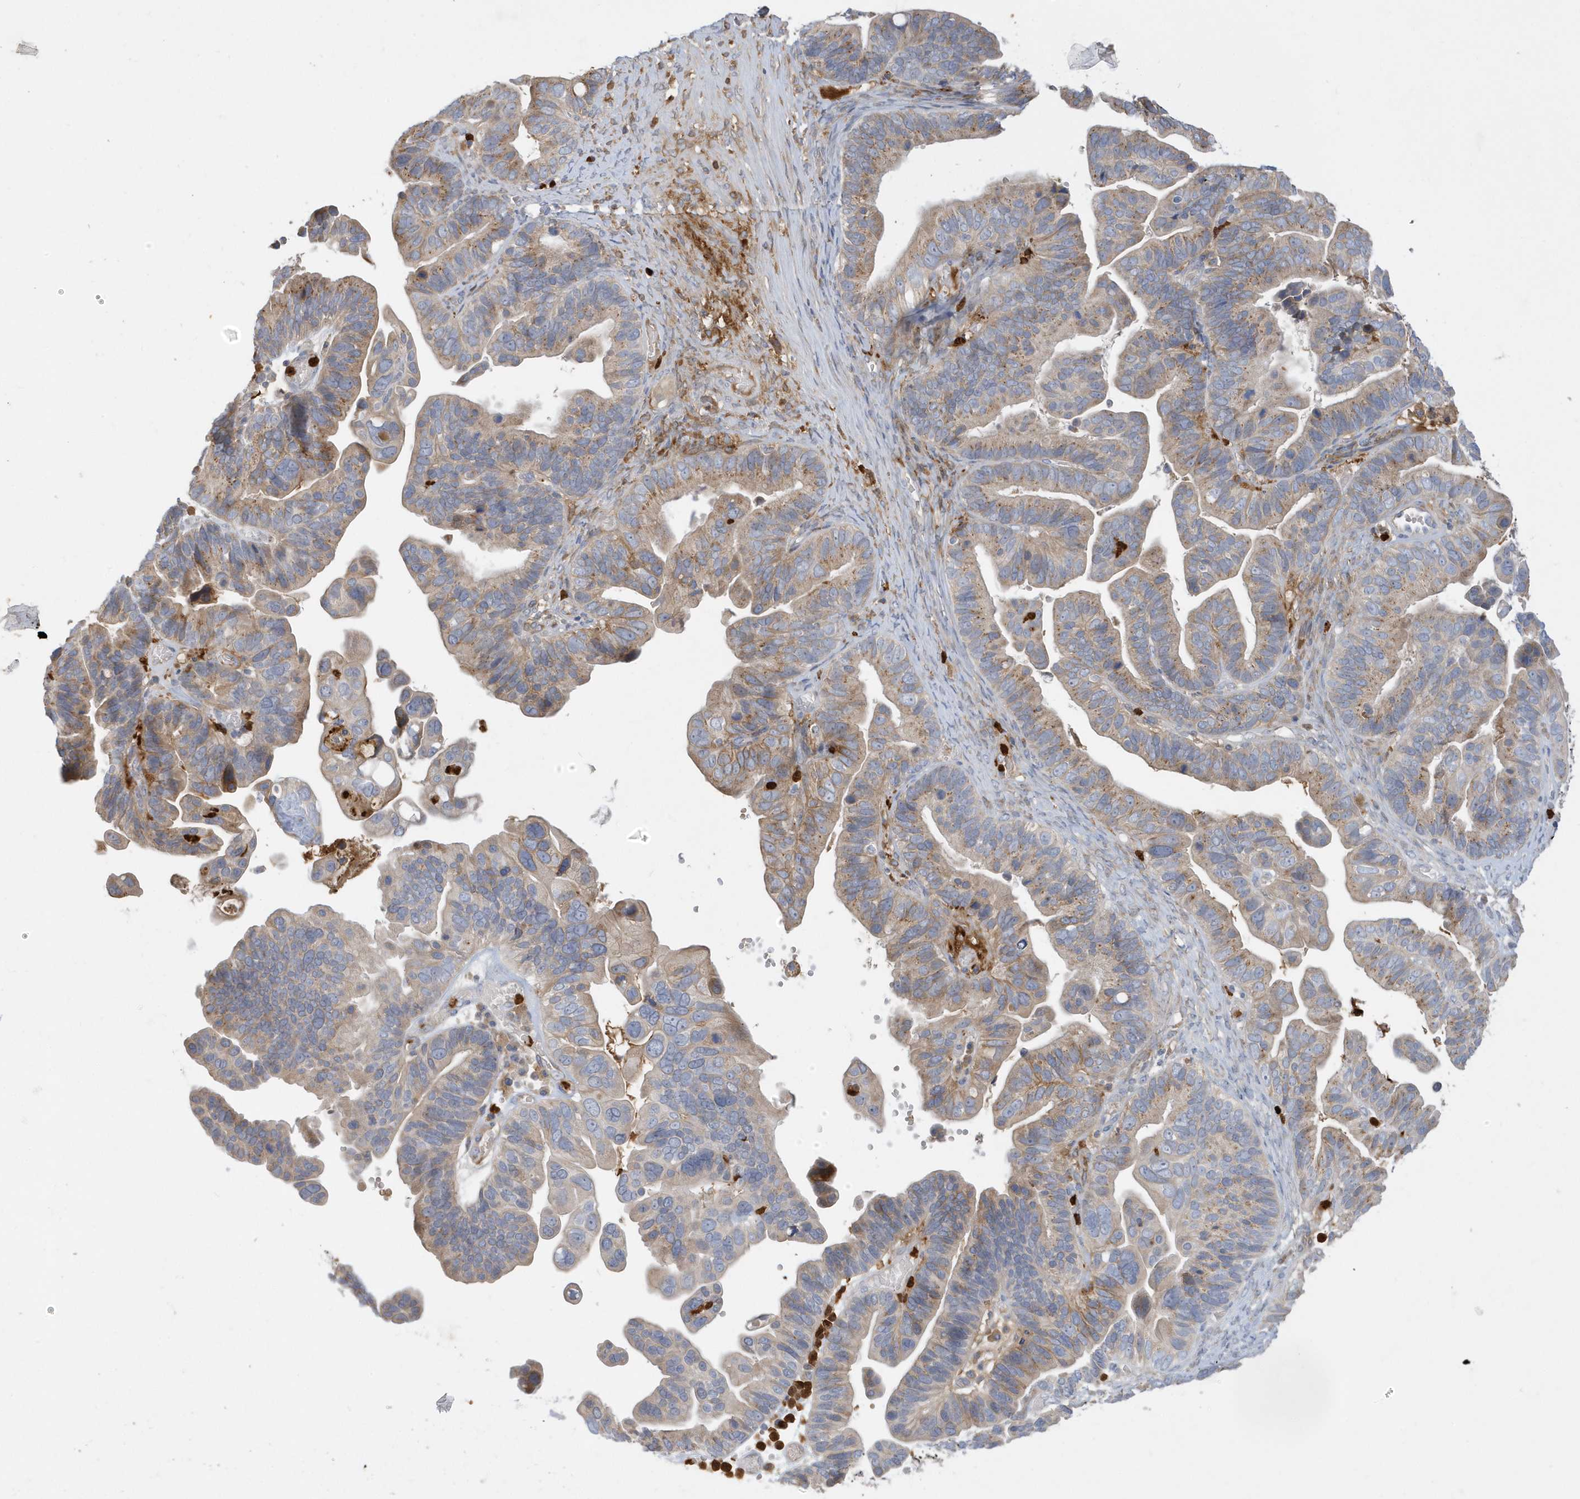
{"staining": {"intensity": "moderate", "quantity": "25%-75%", "location": "cytoplasmic/membranous"}, "tissue": "ovarian cancer", "cell_type": "Tumor cells", "image_type": "cancer", "snomed": [{"axis": "morphology", "description": "Cystadenocarcinoma, serous, NOS"}, {"axis": "topography", "description": "Ovary"}], "caption": "Moderate cytoplasmic/membranous positivity is seen in approximately 25%-75% of tumor cells in ovarian cancer.", "gene": "DPP9", "patient": {"sex": "female", "age": 56}}